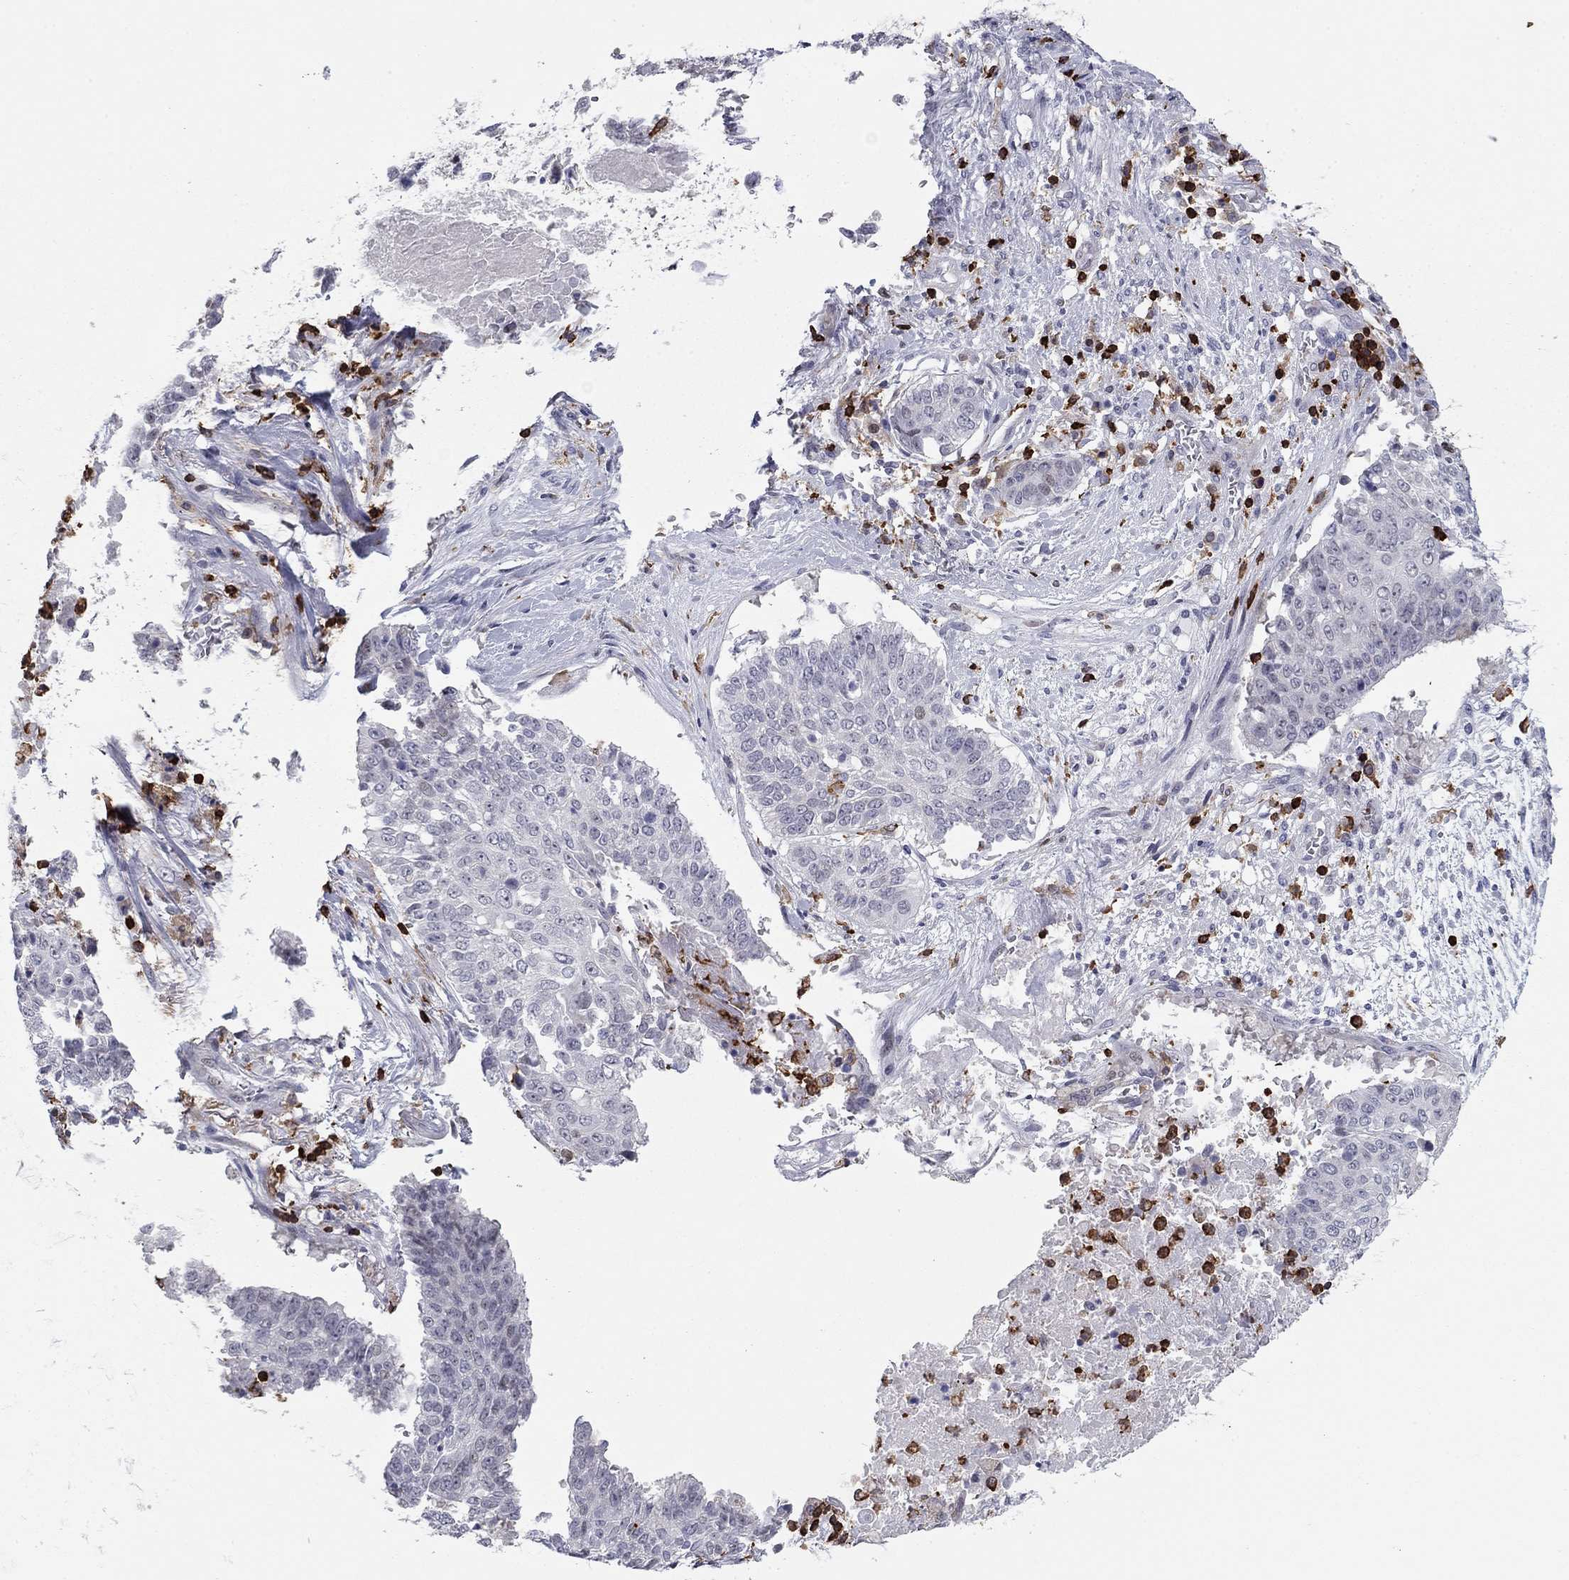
{"staining": {"intensity": "negative", "quantity": "none", "location": "none"}, "tissue": "lung cancer", "cell_type": "Tumor cells", "image_type": "cancer", "snomed": [{"axis": "morphology", "description": "Squamous cell carcinoma, NOS"}, {"axis": "topography", "description": "Lung"}], "caption": "IHC of lung cancer shows no expression in tumor cells.", "gene": "ARHGAP27", "patient": {"sex": "male", "age": 64}}